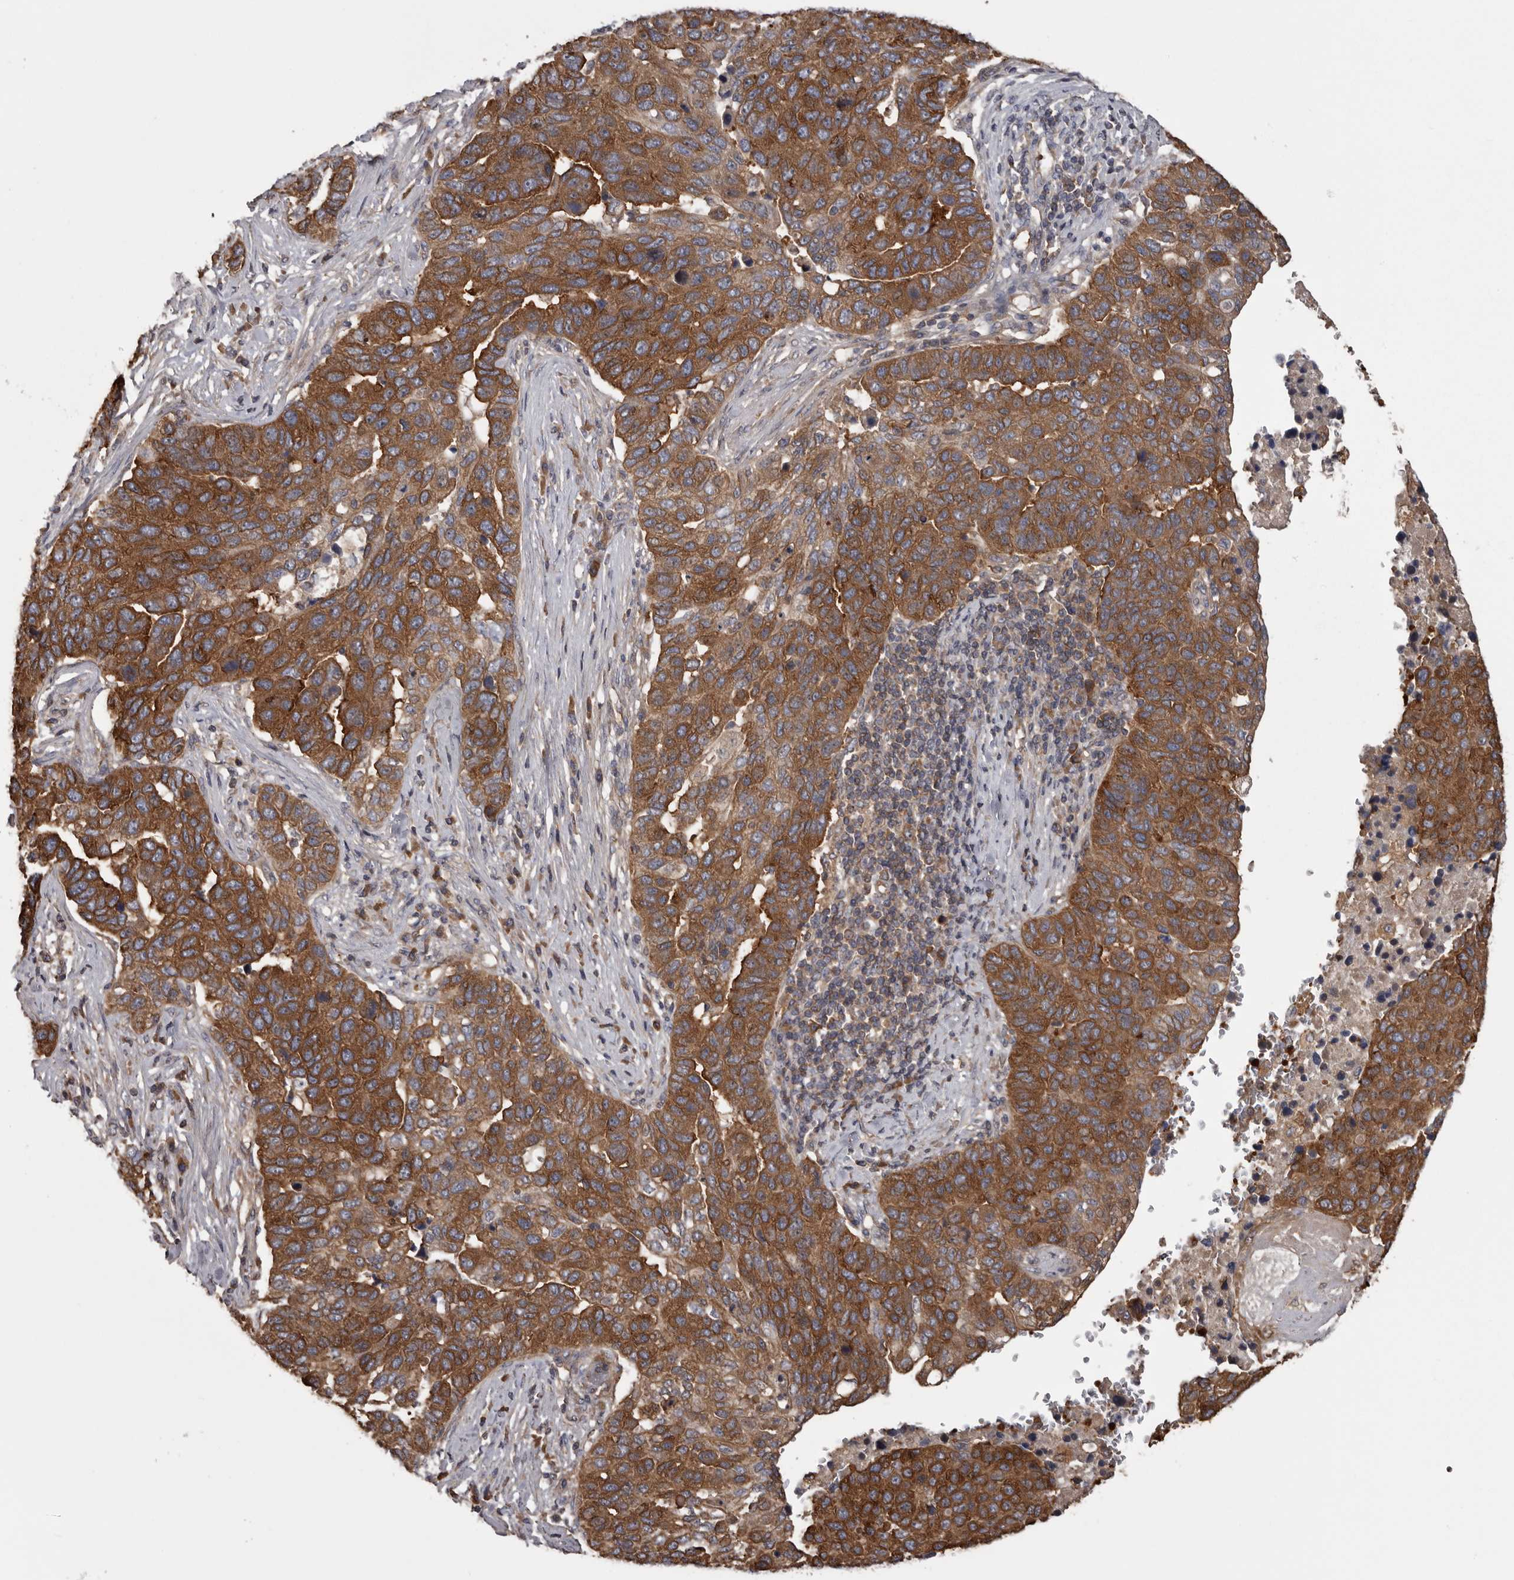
{"staining": {"intensity": "moderate", "quantity": ">75%", "location": "cytoplasmic/membranous"}, "tissue": "pancreatic cancer", "cell_type": "Tumor cells", "image_type": "cancer", "snomed": [{"axis": "morphology", "description": "Adenocarcinoma, NOS"}, {"axis": "topography", "description": "Pancreas"}], "caption": "Immunohistochemical staining of human pancreatic cancer (adenocarcinoma) exhibits moderate cytoplasmic/membranous protein positivity in approximately >75% of tumor cells.", "gene": "DARS1", "patient": {"sex": "female", "age": 61}}